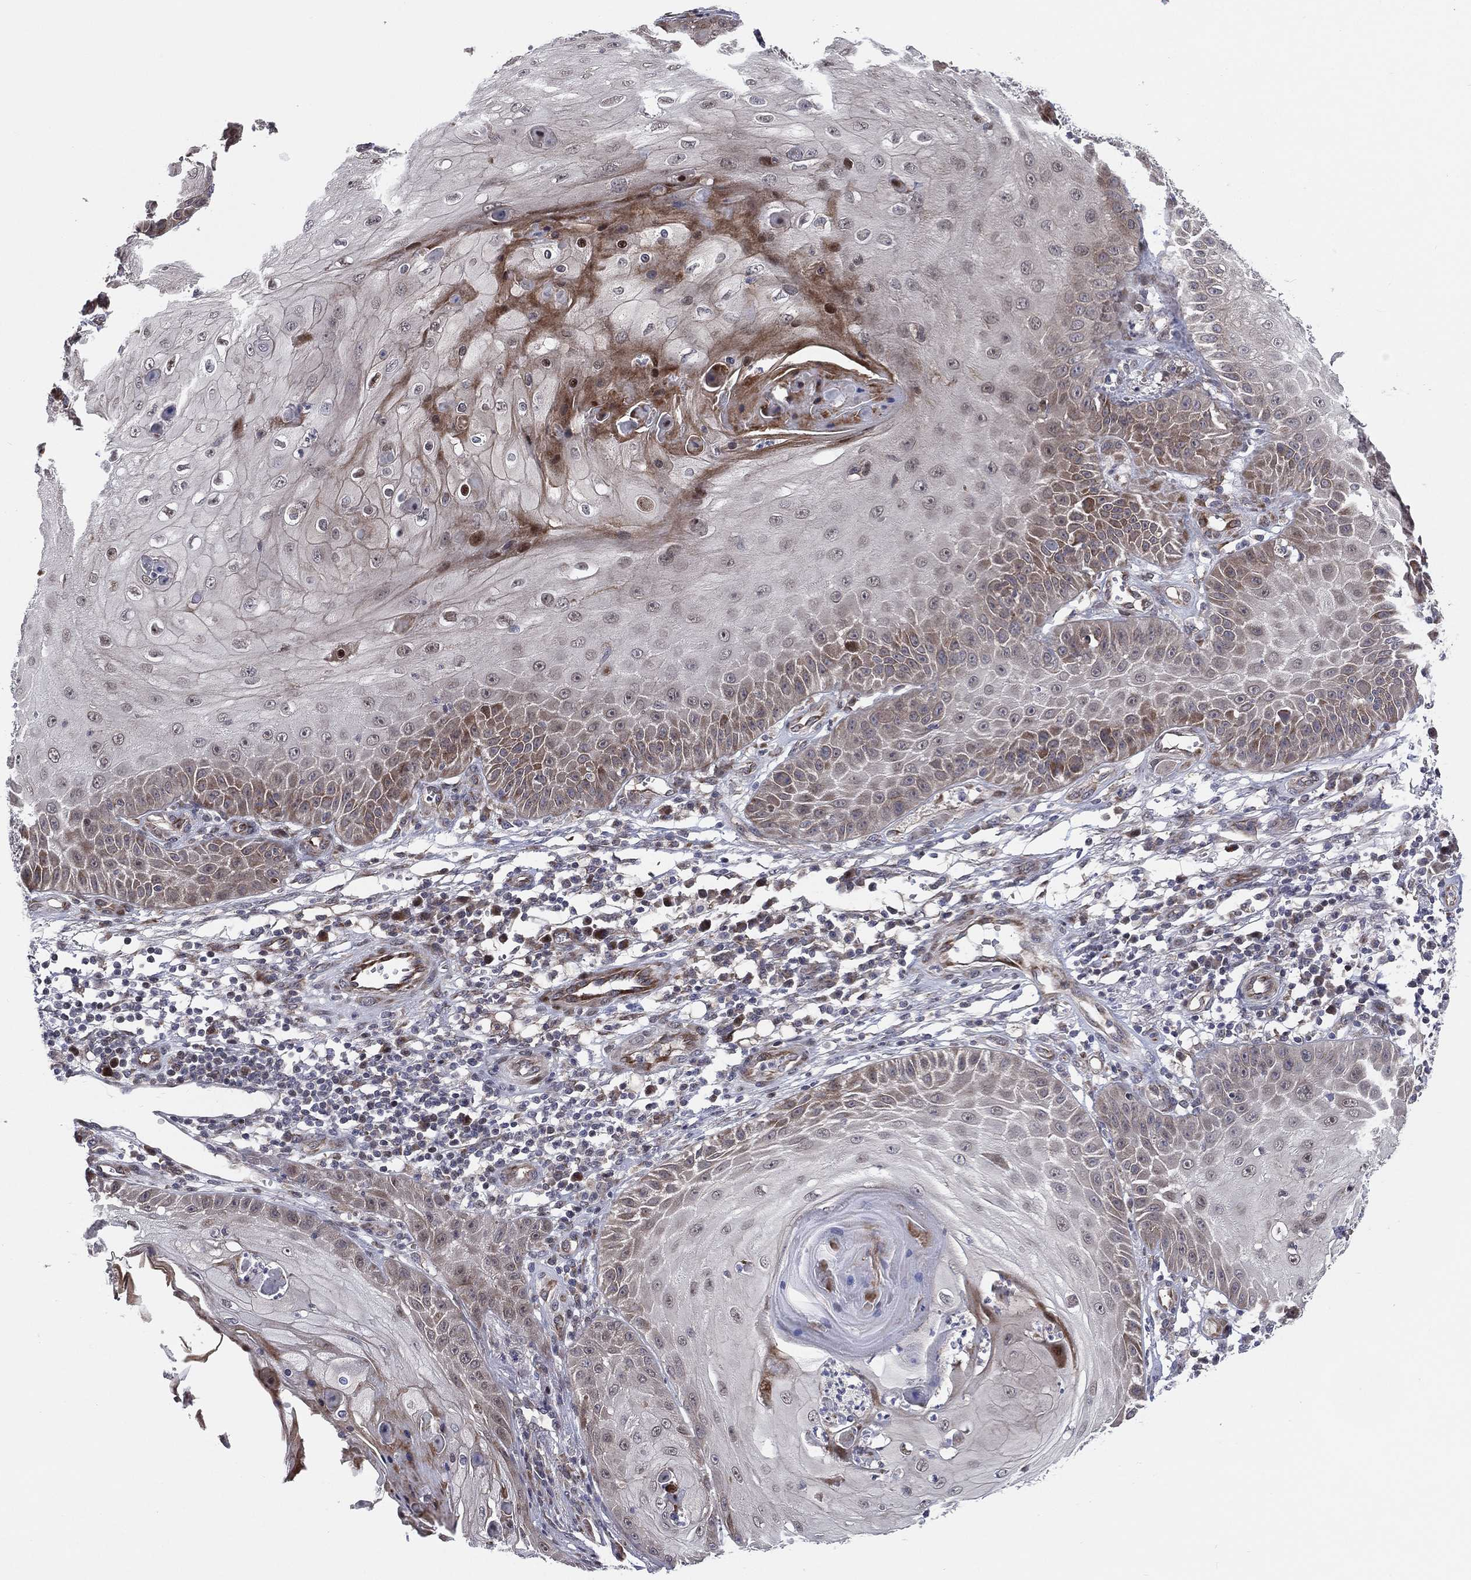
{"staining": {"intensity": "moderate", "quantity": "<25%", "location": "cytoplasmic/membranous"}, "tissue": "skin cancer", "cell_type": "Tumor cells", "image_type": "cancer", "snomed": [{"axis": "morphology", "description": "Squamous cell carcinoma, NOS"}, {"axis": "topography", "description": "Skin"}], "caption": "Immunohistochemical staining of human skin cancer (squamous cell carcinoma) displays moderate cytoplasmic/membranous protein positivity in approximately <25% of tumor cells. Using DAB (3,3'-diaminobenzidine) (brown) and hematoxylin (blue) stains, captured at high magnification using brightfield microscopy.", "gene": "UTP14A", "patient": {"sex": "male", "age": 70}}